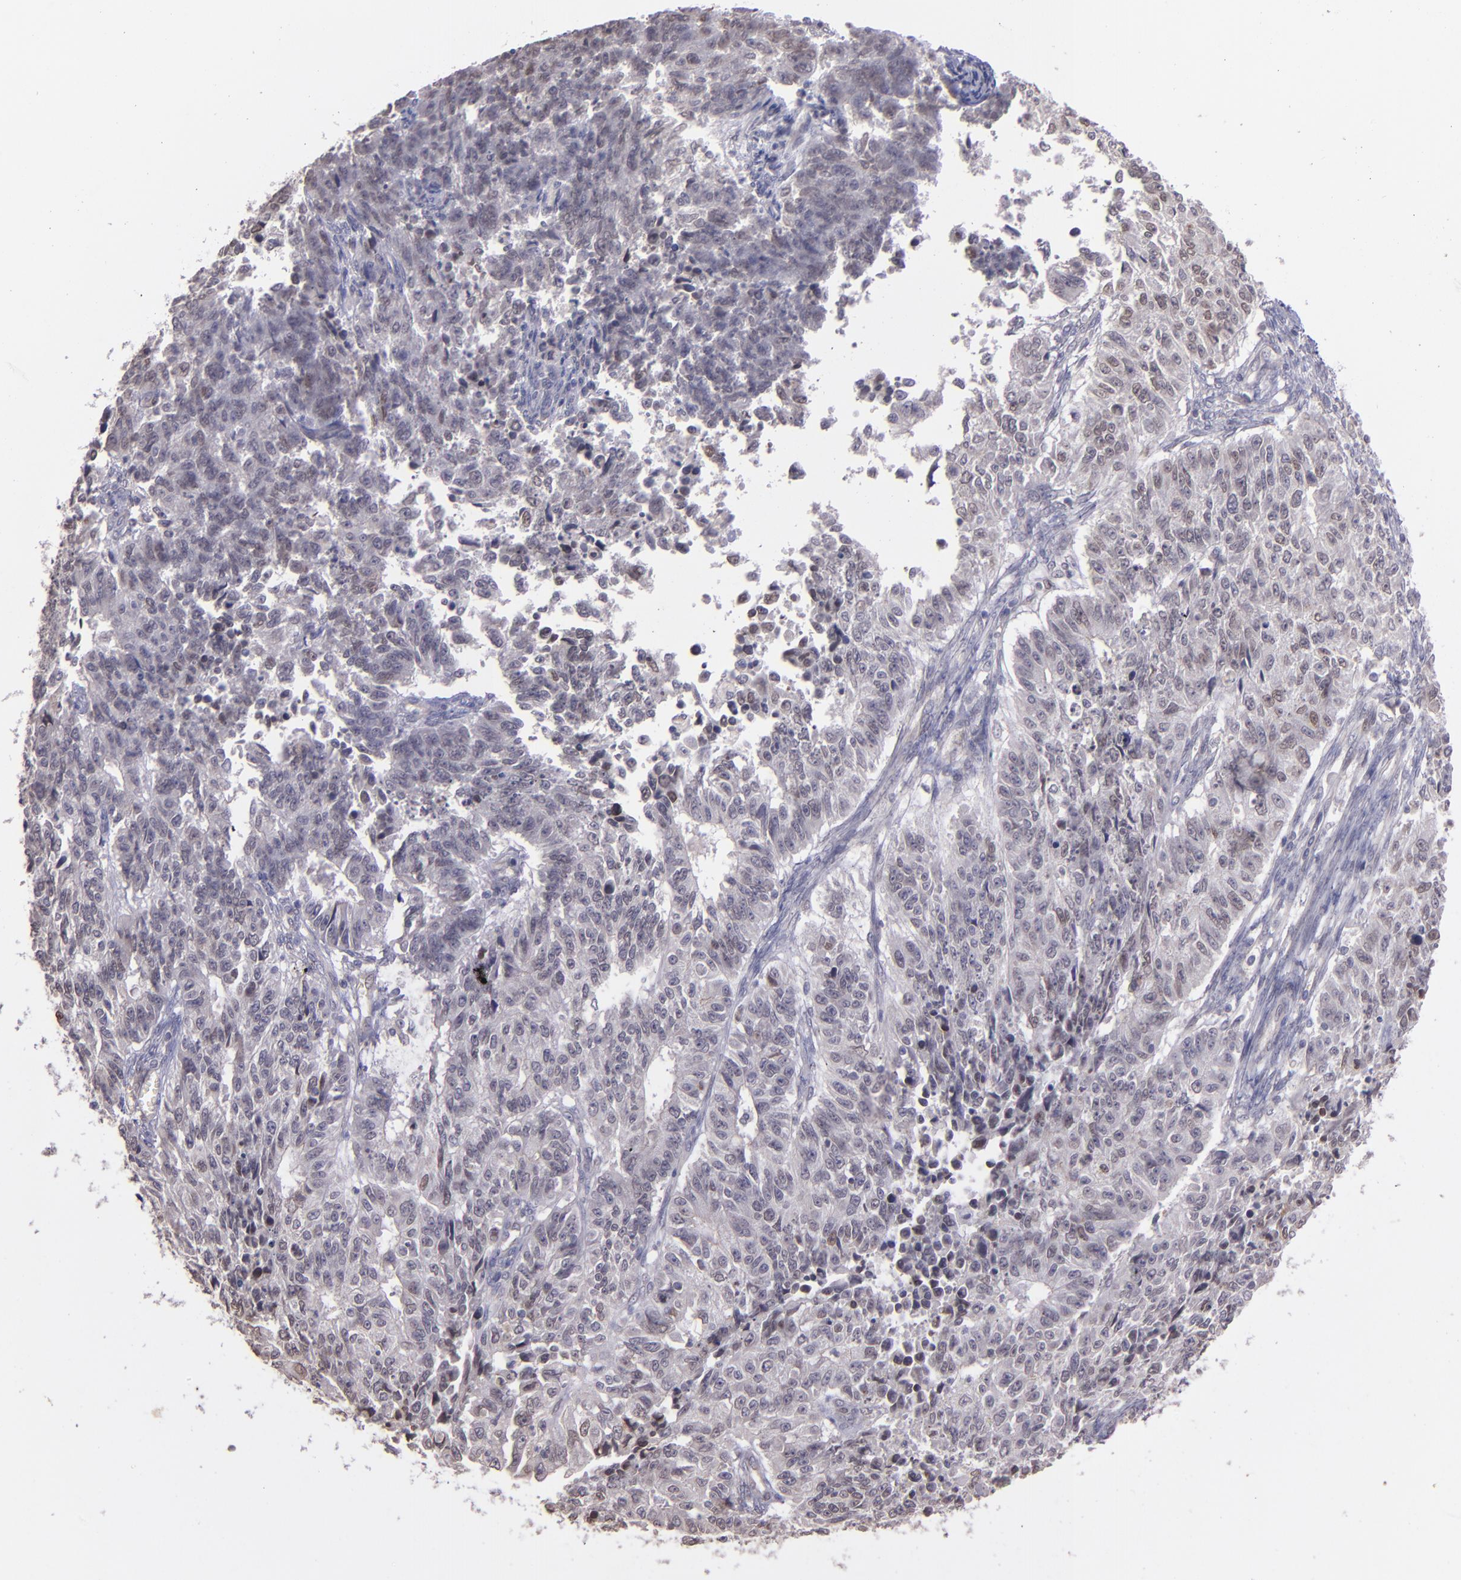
{"staining": {"intensity": "weak", "quantity": "<25%", "location": "nuclear"}, "tissue": "endometrial cancer", "cell_type": "Tumor cells", "image_type": "cancer", "snomed": [{"axis": "morphology", "description": "Adenocarcinoma, NOS"}, {"axis": "topography", "description": "Endometrium"}], "caption": "Protein analysis of endometrial adenocarcinoma demonstrates no significant expression in tumor cells.", "gene": "NUP62CL", "patient": {"sex": "female", "age": 42}}